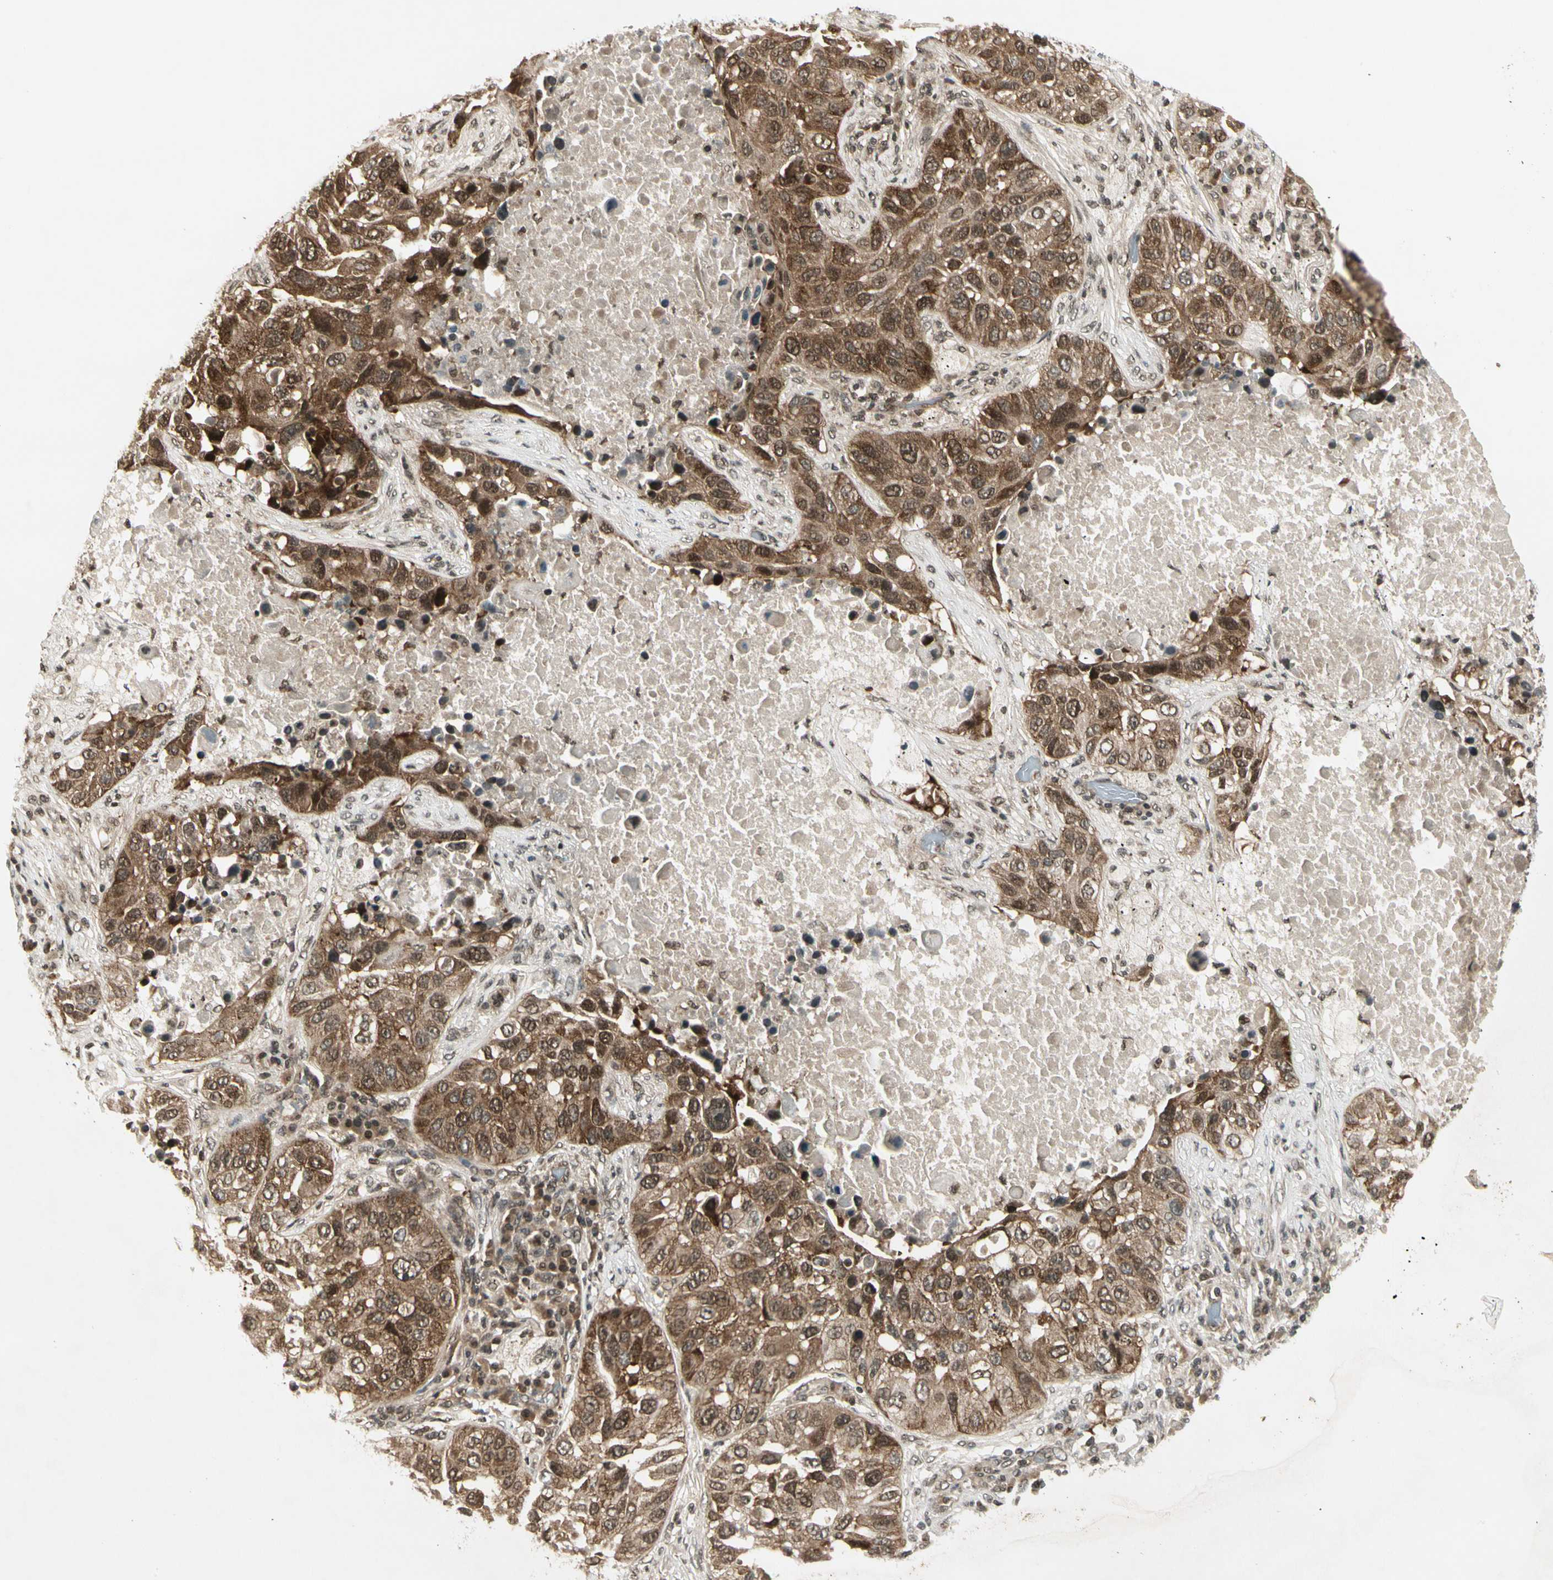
{"staining": {"intensity": "moderate", "quantity": ">75%", "location": "cytoplasmic/membranous"}, "tissue": "lung cancer", "cell_type": "Tumor cells", "image_type": "cancer", "snomed": [{"axis": "morphology", "description": "Squamous cell carcinoma, NOS"}, {"axis": "topography", "description": "Lung"}], "caption": "An immunohistochemistry (IHC) photomicrograph of tumor tissue is shown. Protein staining in brown shows moderate cytoplasmic/membranous positivity in squamous cell carcinoma (lung) within tumor cells.", "gene": "SMN2", "patient": {"sex": "male", "age": 57}}